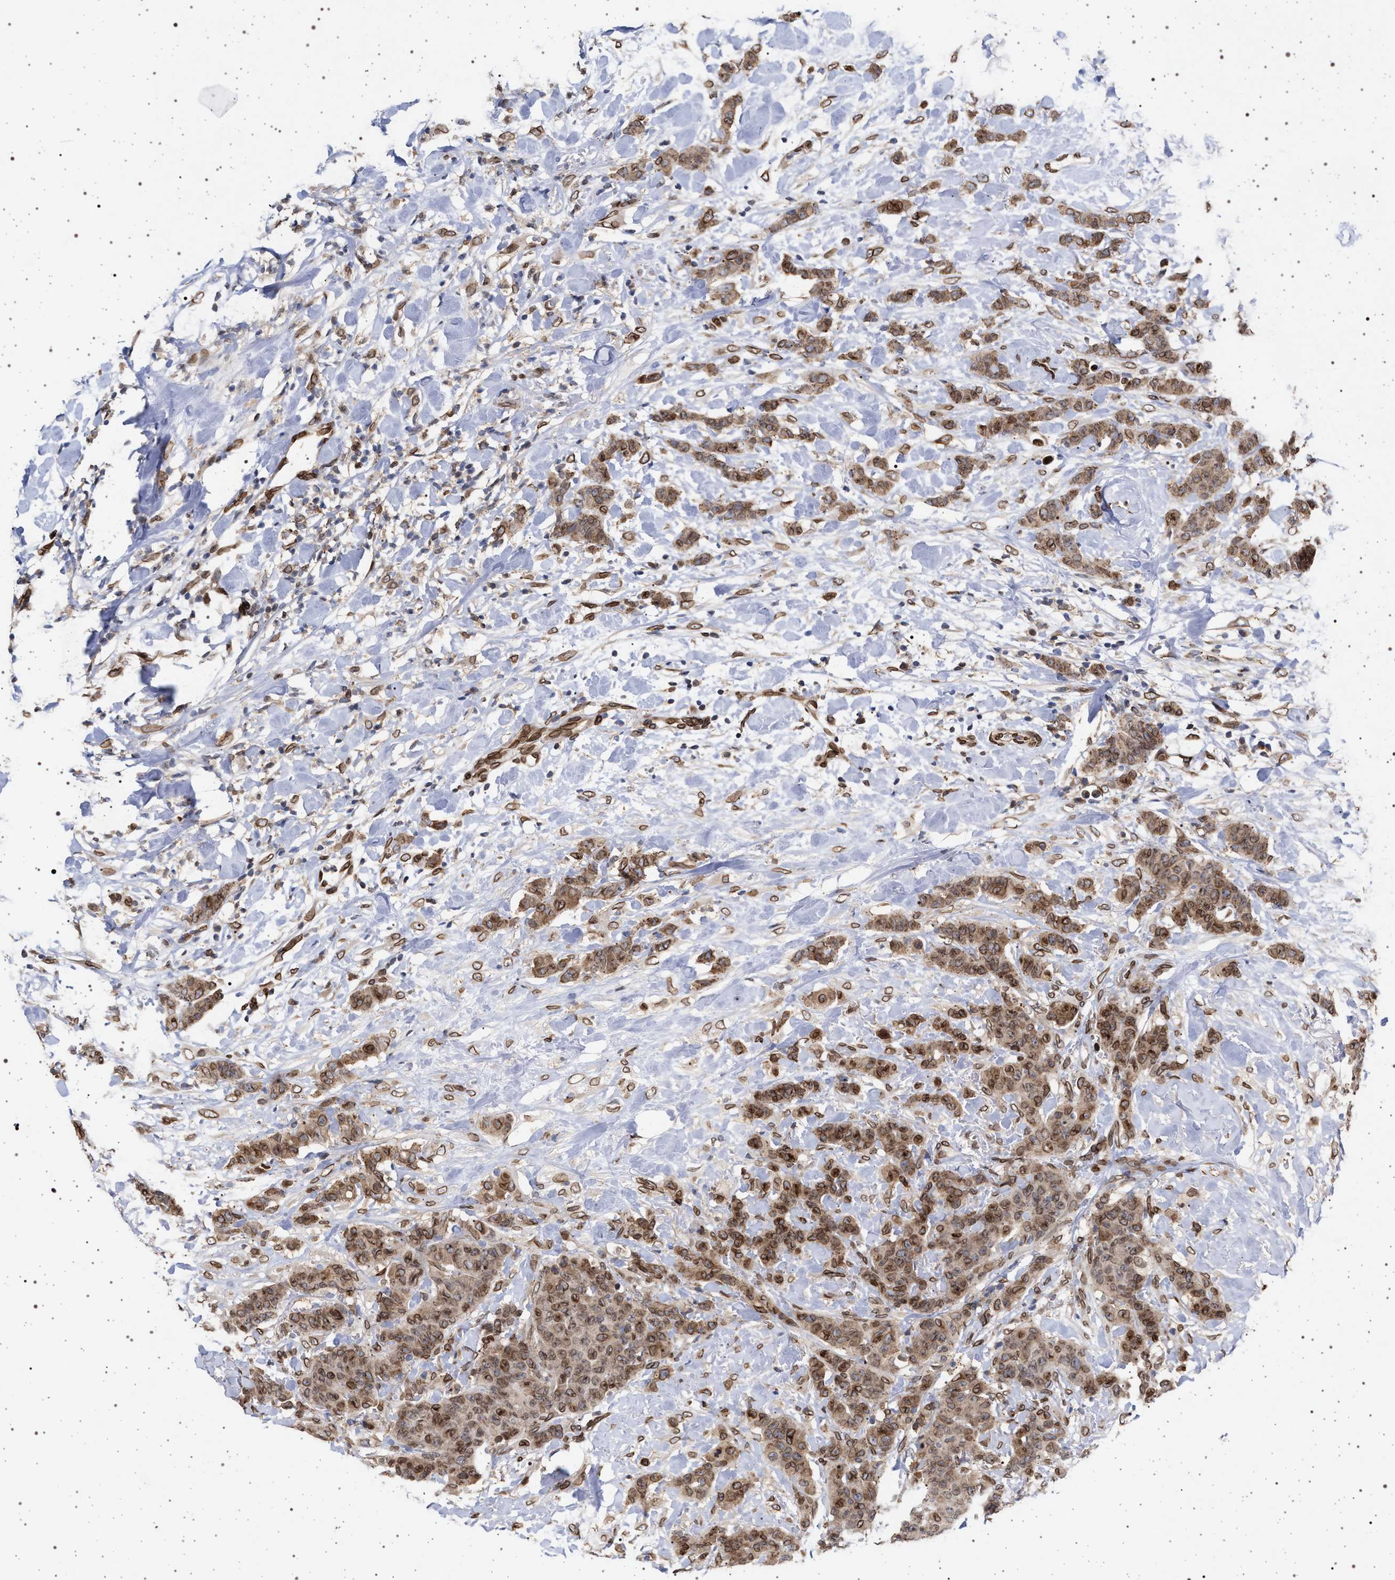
{"staining": {"intensity": "moderate", "quantity": ">75%", "location": "cytoplasmic/membranous,nuclear"}, "tissue": "breast cancer", "cell_type": "Tumor cells", "image_type": "cancer", "snomed": [{"axis": "morphology", "description": "Normal tissue, NOS"}, {"axis": "morphology", "description": "Duct carcinoma"}, {"axis": "topography", "description": "Breast"}], "caption": "Protein expression analysis of human invasive ductal carcinoma (breast) reveals moderate cytoplasmic/membranous and nuclear expression in about >75% of tumor cells.", "gene": "ING2", "patient": {"sex": "female", "age": 40}}